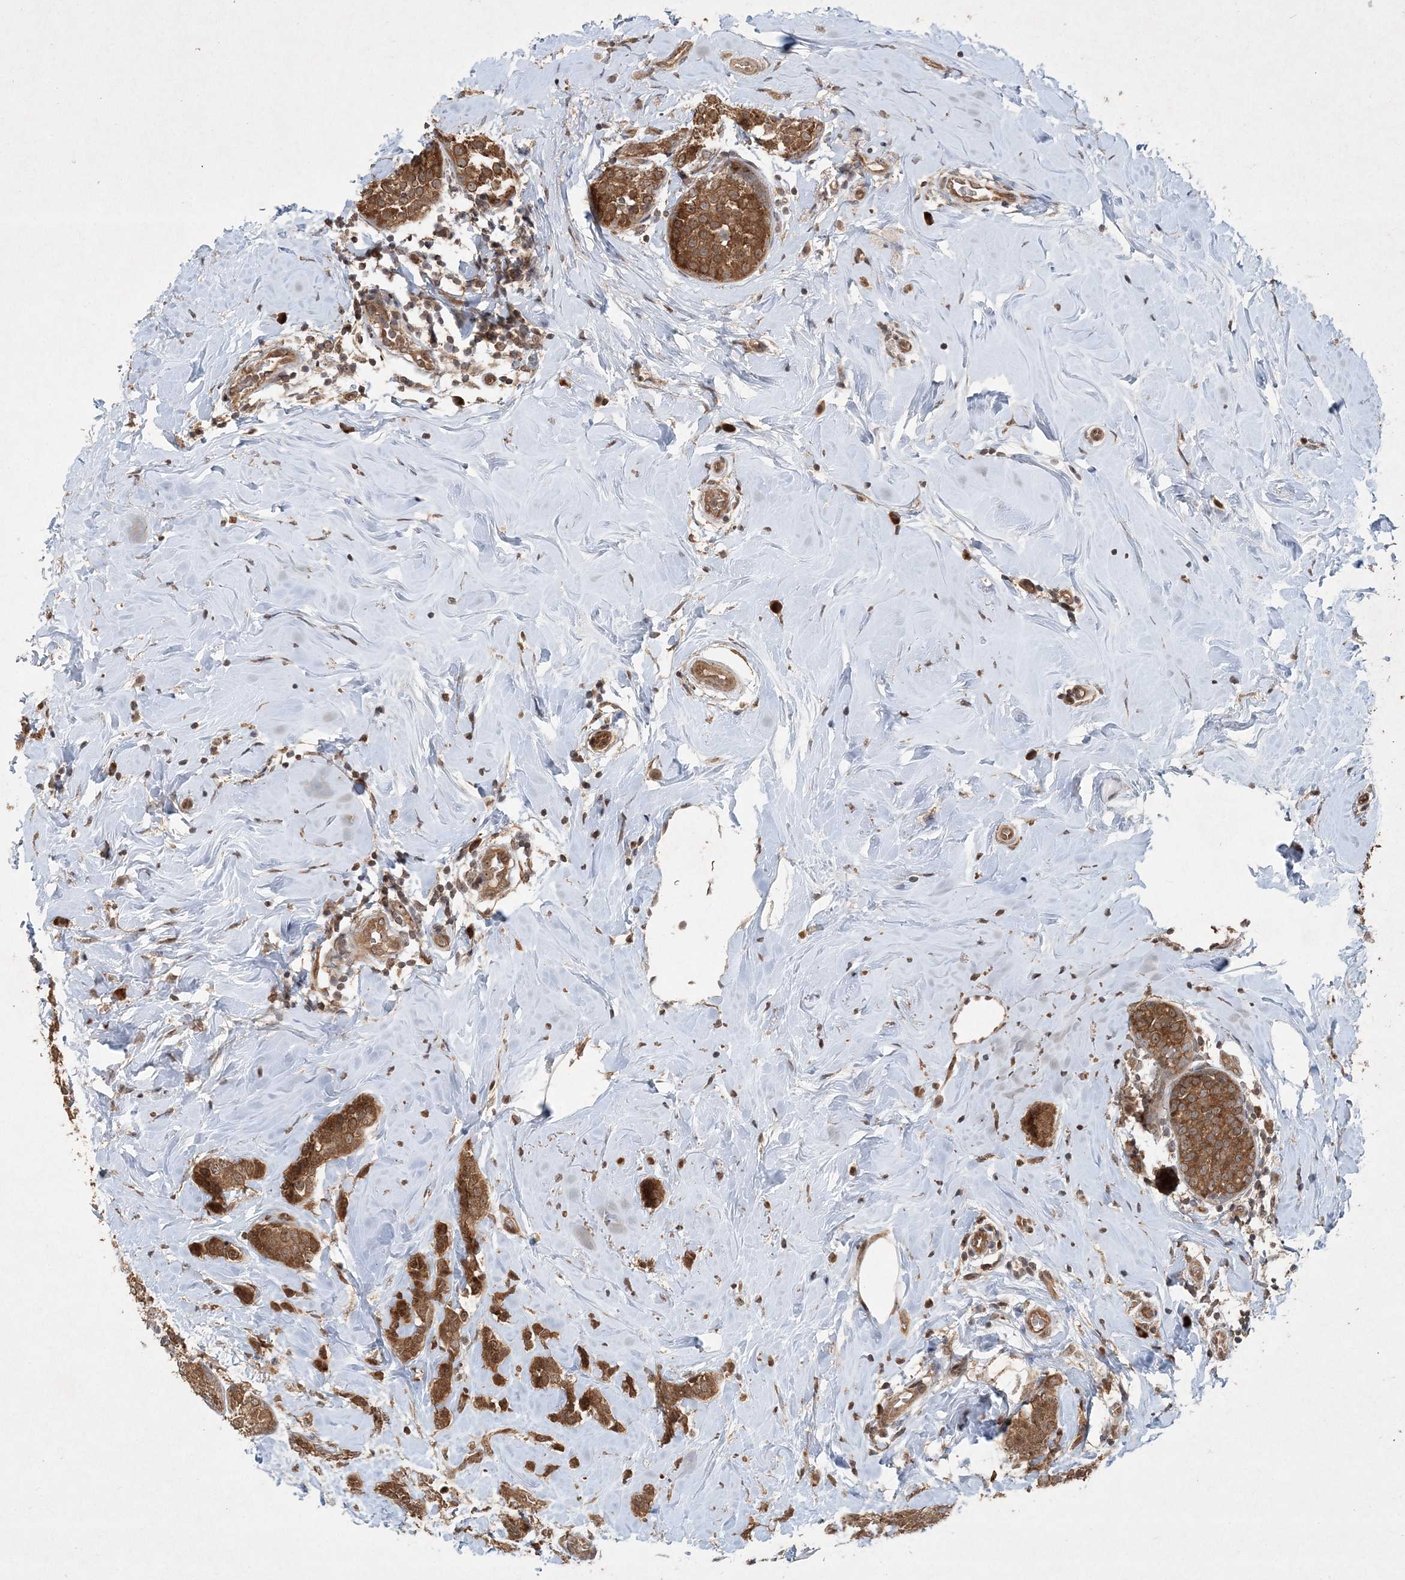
{"staining": {"intensity": "moderate", "quantity": ">75%", "location": "cytoplasmic/membranous"}, "tissue": "breast cancer", "cell_type": "Tumor cells", "image_type": "cancer", "snomed": [{"axis": "morphology", "description": "Lobular carcinoma, in situ"}, {"axis": "morphology", "description": "Lobular carcinoma"}, {"axis": "topography", "description": "Breast"}], "caption": "Moderate cytoplasmic/membranous protein positivity is seen in about >75% of tumor cells in breast cancer (lobular carcinoma).", "gene": "UBR3", "patient": {"sex": "female", "age": 41}}